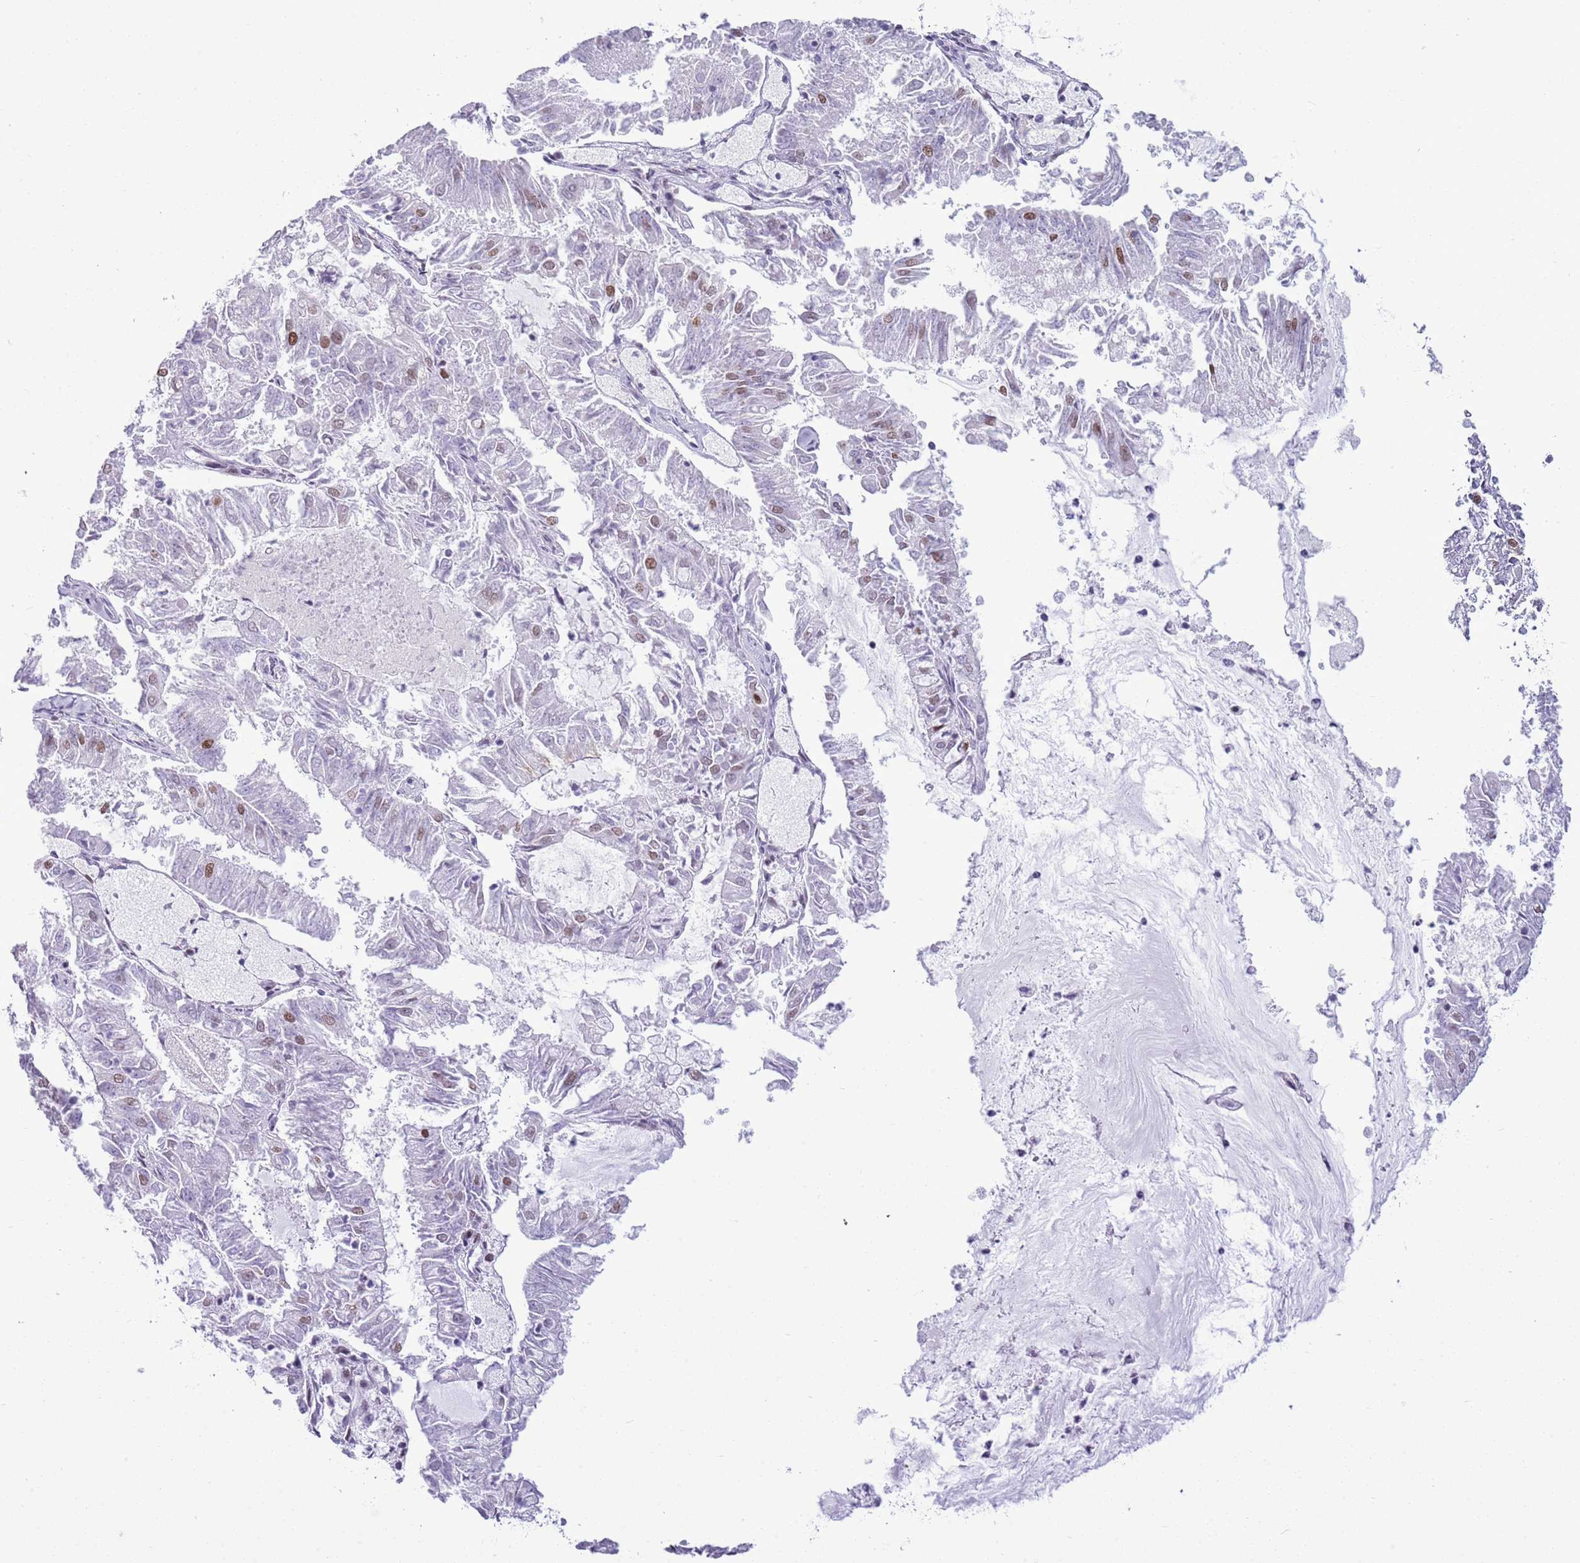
{"staining": {"intensity": "weak", "quantity": "<25%", "location": "nuclear"}, "tissue": "endometrial cancer", "cell_type": "Tumor cells", "image_type": "cancer", "snomed": [{"axis": "morphology", "description": "Adenocarcinoma, NOS"}, {"axis": "topography", "description": "Endometrium"}], "caption": "Adenocarcinoma (endometrial) was stained to show a protein in brown. There is no significant staining in tumor cells. The staining is performed using DAB brown chromogen with nuclei counter-stained in using hematoxylin.", "gene": "ASIP", "patient": {"sex": "female", "age": 57}}